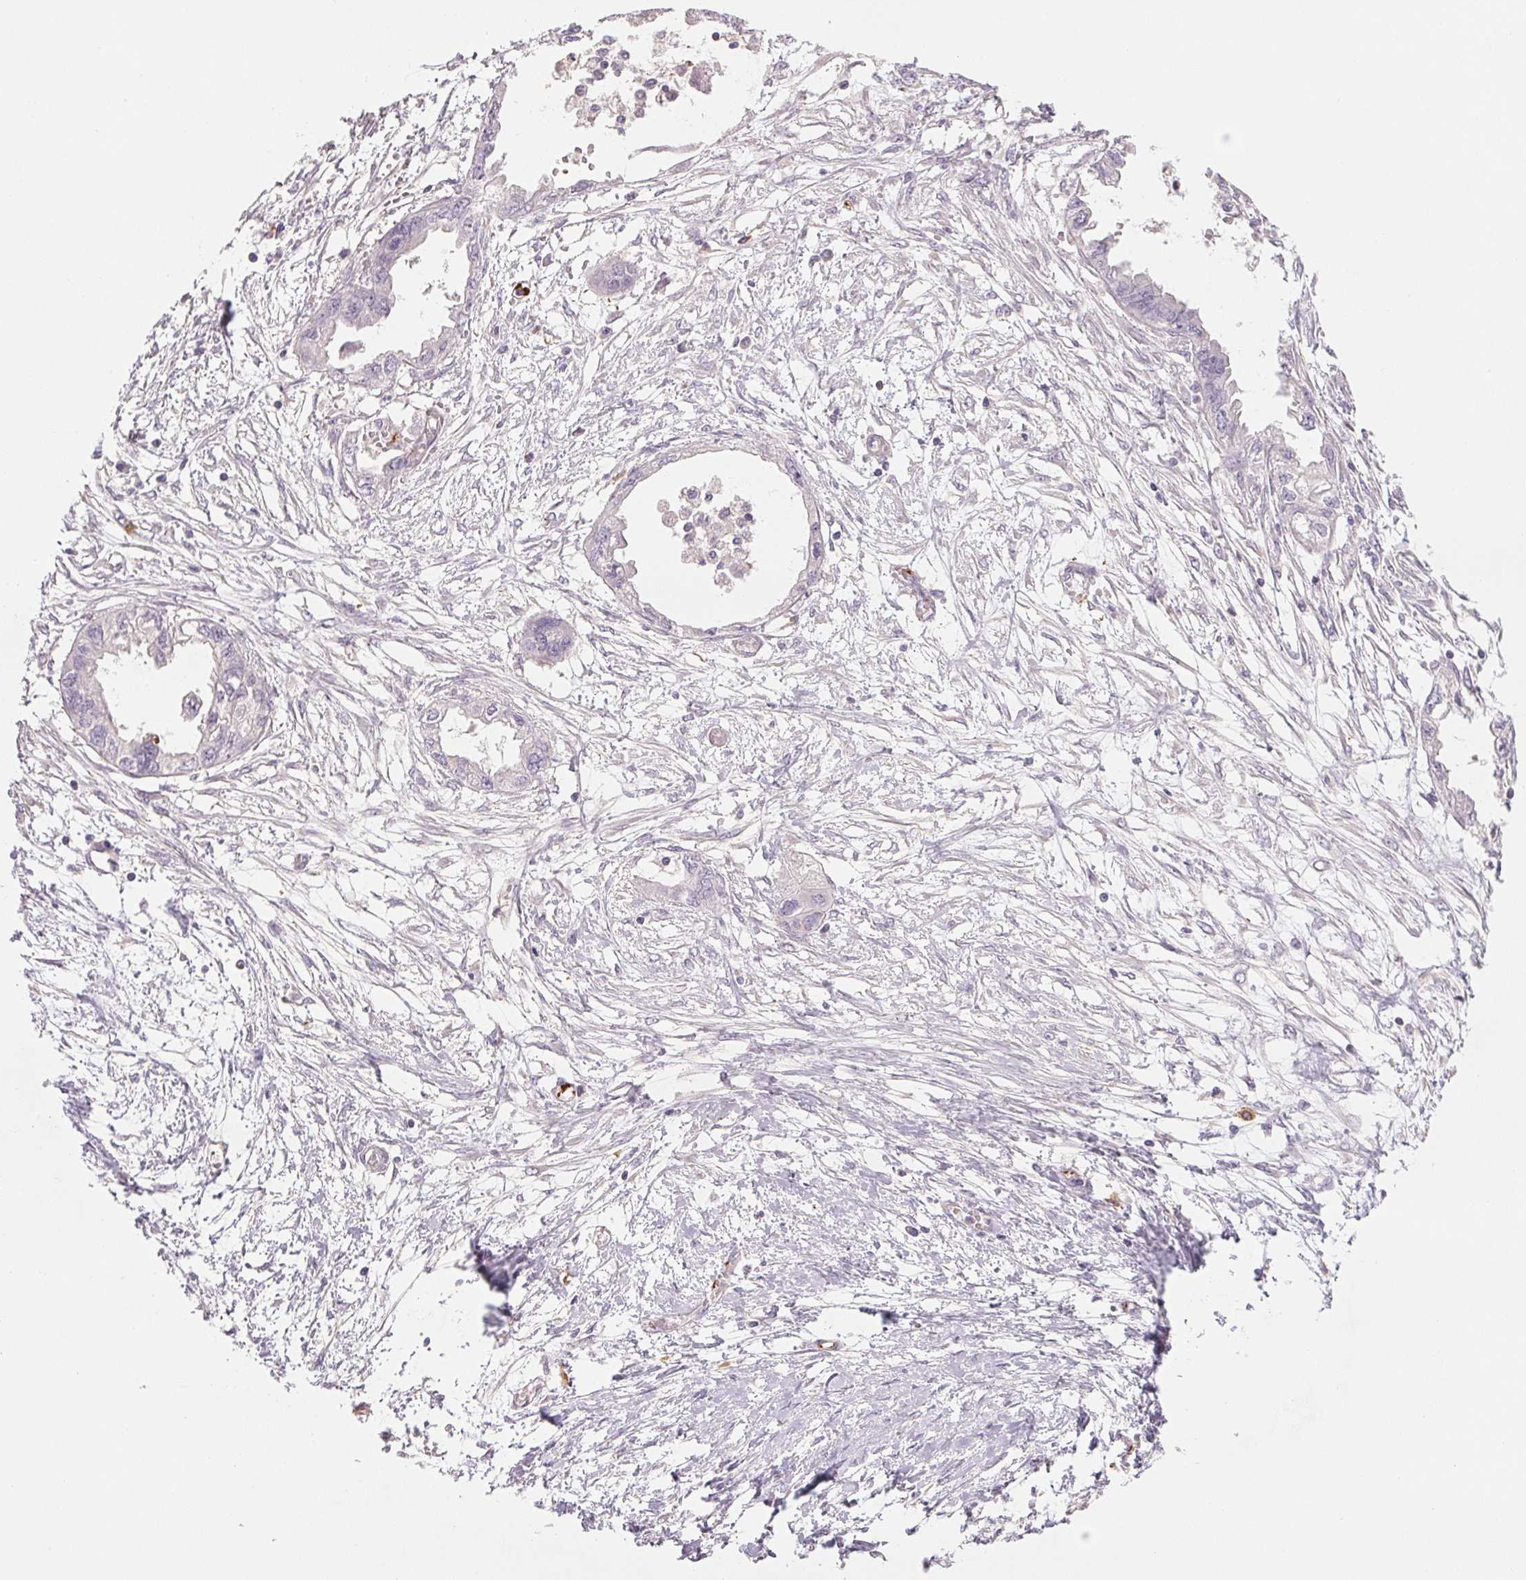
{"staining": {"intensity": "negative", "quantity": "none", "location": "none"}, "tissue": "endometrial cancer", "cell_type": "Tumor cells", "image_type": "cancer", "snomed": [{"axis": "morphology", "description": "Adenocarcinoma, NOS"}, {"axis": "morphology", "description": "Adenocarcinoma, metastatic, NOS"}, {"axis": "topography", "description": "Adipose tissue"}, {"axis": "topography", "description": "Endometrium"}], "caption": "There is no significant positivity in tumor cells of endometrial metastatic adenocarcinoma.", "gene": "ANKRD13B", "patient": {"sex": "female", "age": 67}}